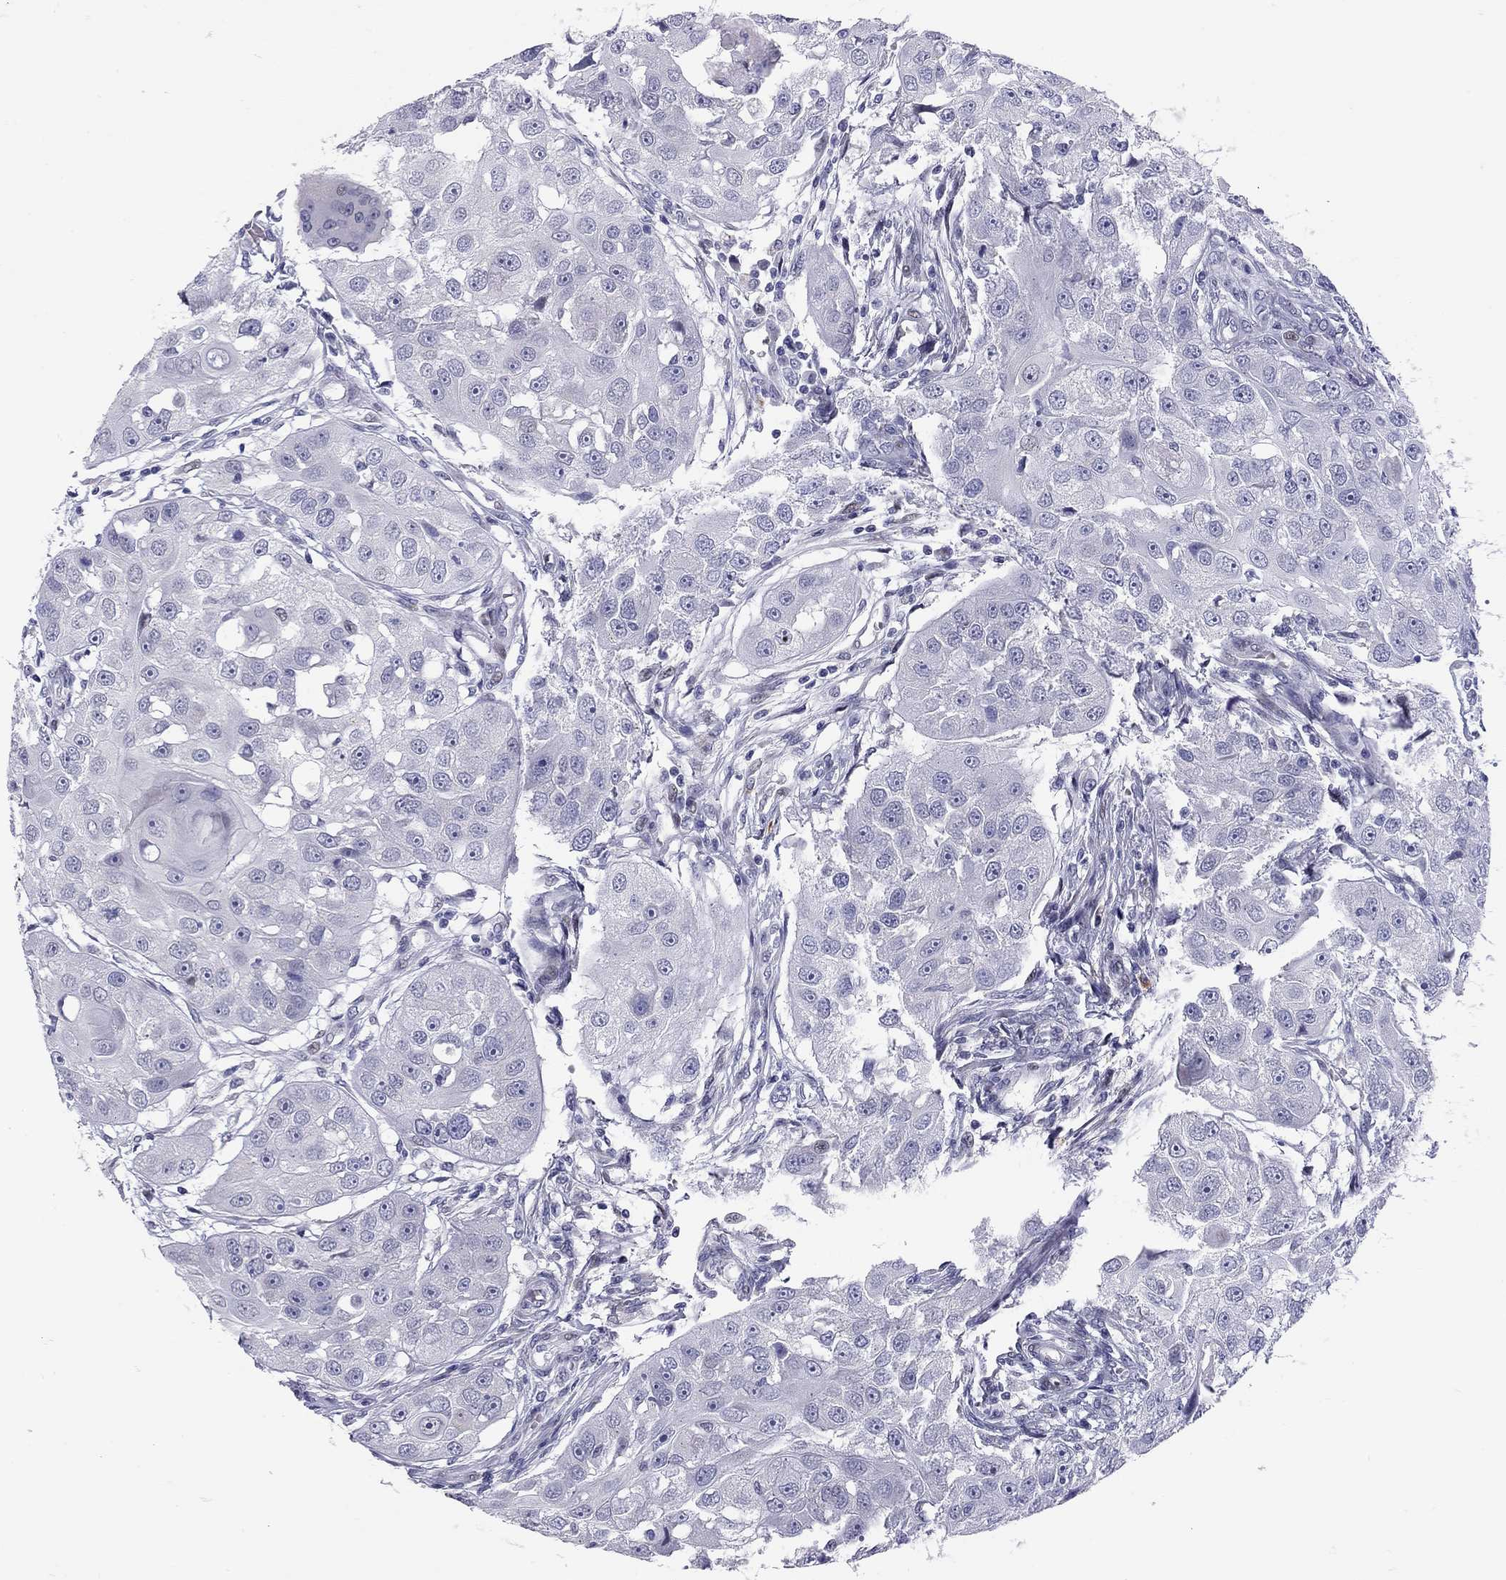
{"staining": {"intensity": "negative", "quantity": "none", "location": "none"}, "tissue": "head and neck cancer", "cell_type": "Tumor cells", "image_type": "cancer", "snomed": [{"axis": "morphology", "description": "Squamous cell carcinoma, NOS"}, {"axis": "topography", "description": "Head-Neck"}], "caption": "Immunohistochemistry (IHC) histopathology image of neoplastic tissue: human head and neck cancer stained with DAB demonstrates no significant protein expression in tumor cells.", "gene": "C8orf88", "patient": {"sex": "male", "age": 51}}